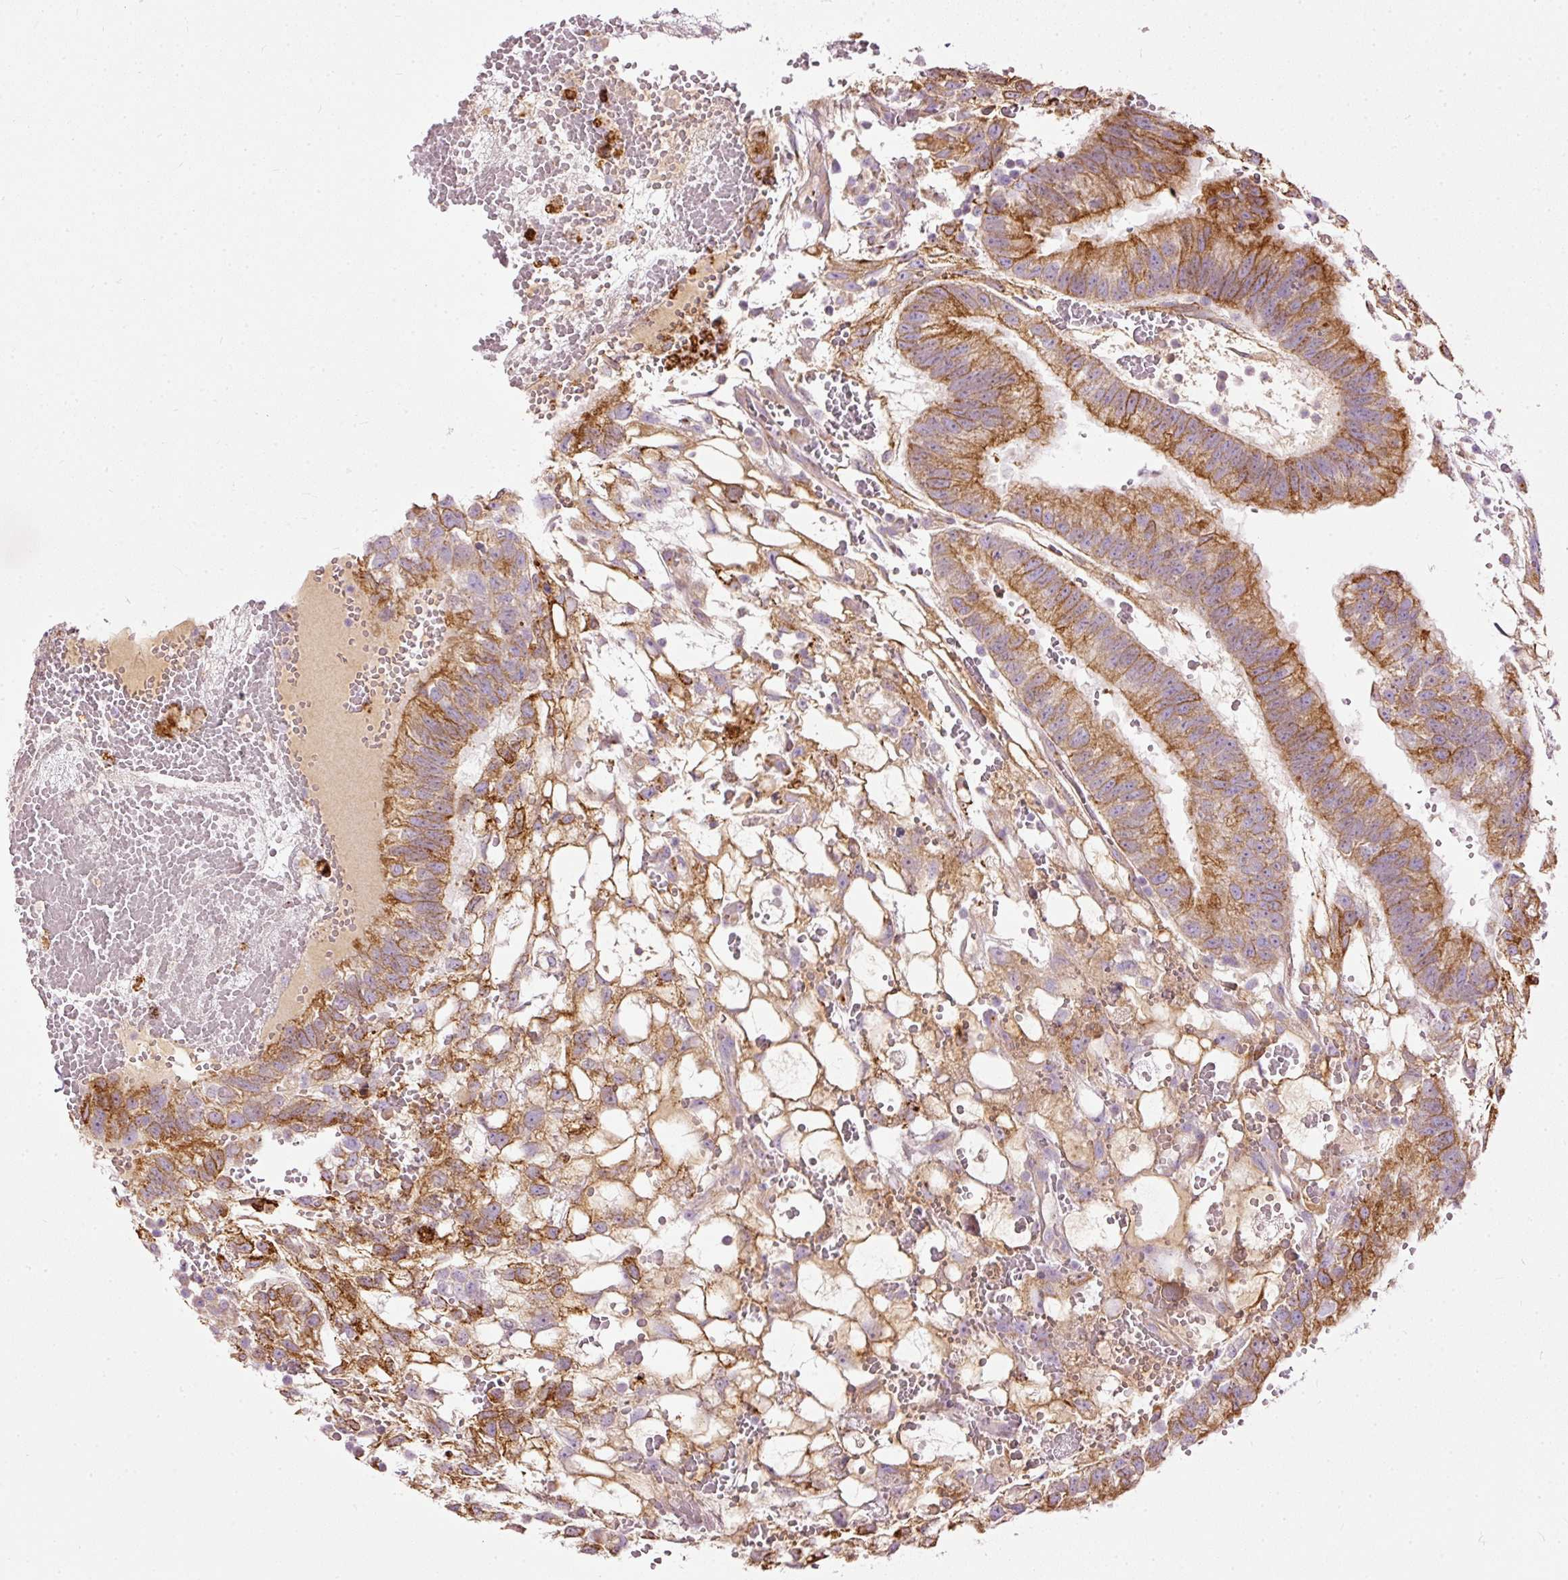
{"staining": {"intensity": "strong", "quantity": "25%-75%", "location": "cytoplasmic/membranous"}, "tissue": "testis cancer", "cell_type": "Tumor cells", "image_type": "cancer", "snomed": [{"axis": "morphology", "description": "Normal tissue, NOS"}, {"axis": "morphology", "description": "Carcinoma, Embryonal, NOS"}, {"axis": "topography", "description": "Testis"}], "caption": "Protein staining by immunohistochemistry (IHC) displays strong cytoplasmic/membranous expression in about 25%-75% of tumor cells in testis embryonal carcinoma.", "gene": "PAQR9", "patient": {"sex": "male", "age": 32}}